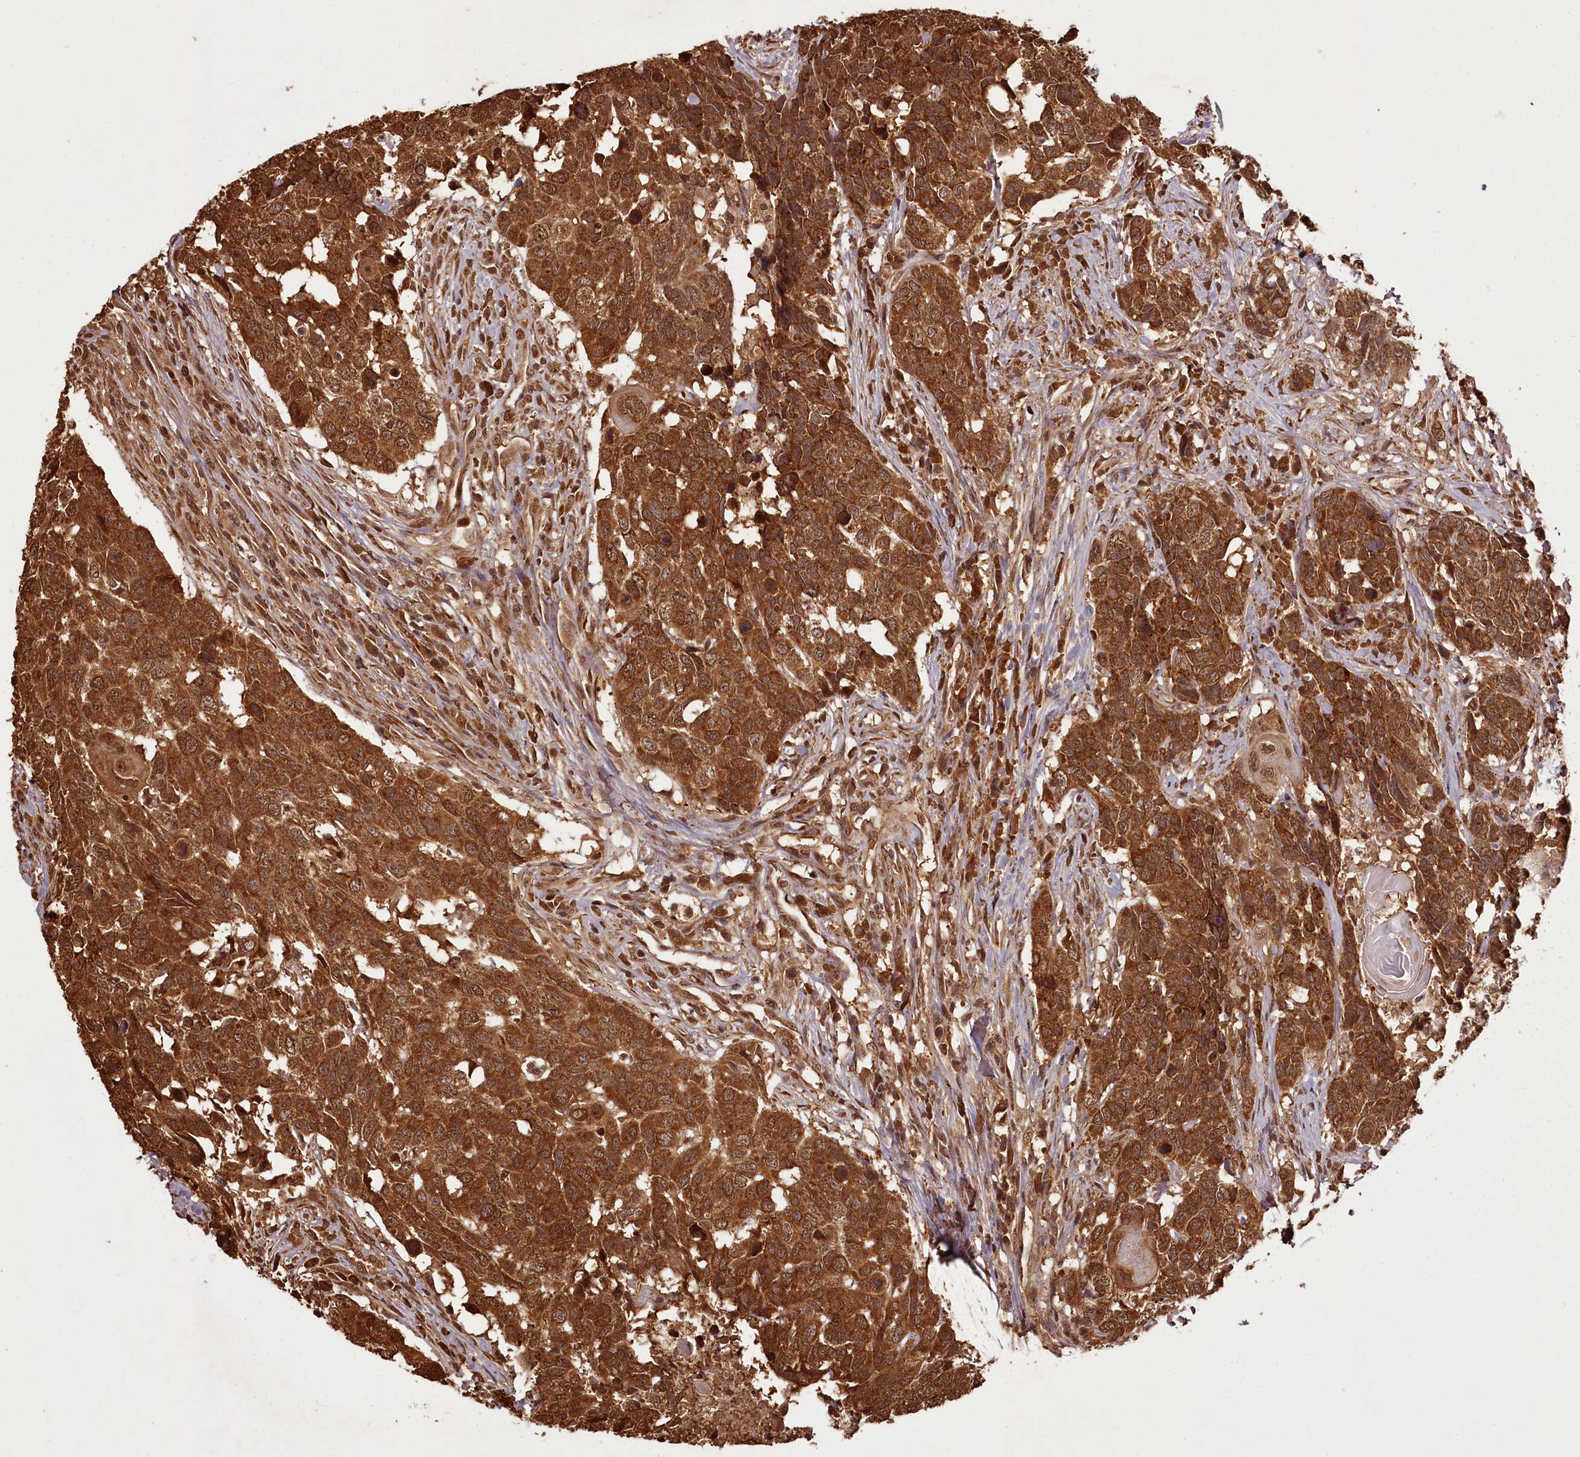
{"staining": {"intensity": "strong", "quantity": ">75%", "location": "cytoplasmic/membranous"}, "tissue": "head and neck cancer", "cell_type": "Tumor cells", "image_type": "cancer", "snomed": [{"axis": "morphology", "description": "Squamous cell carcinoma, NOS"}, {"axis": "topography", "description": "Head-Neck"}], "caption": "Immunohistochemical staining of head and neck cancer (squamous cell carcinoma) demonstrates high levels of strong cytoplasmic/membranous positivity in about >75% of tumor cells. (brown staining indicates protein expression, while blue staining denotes nuclei).", "gene": "NPRL2", "patient": {"sex": "male", "age": 66}}